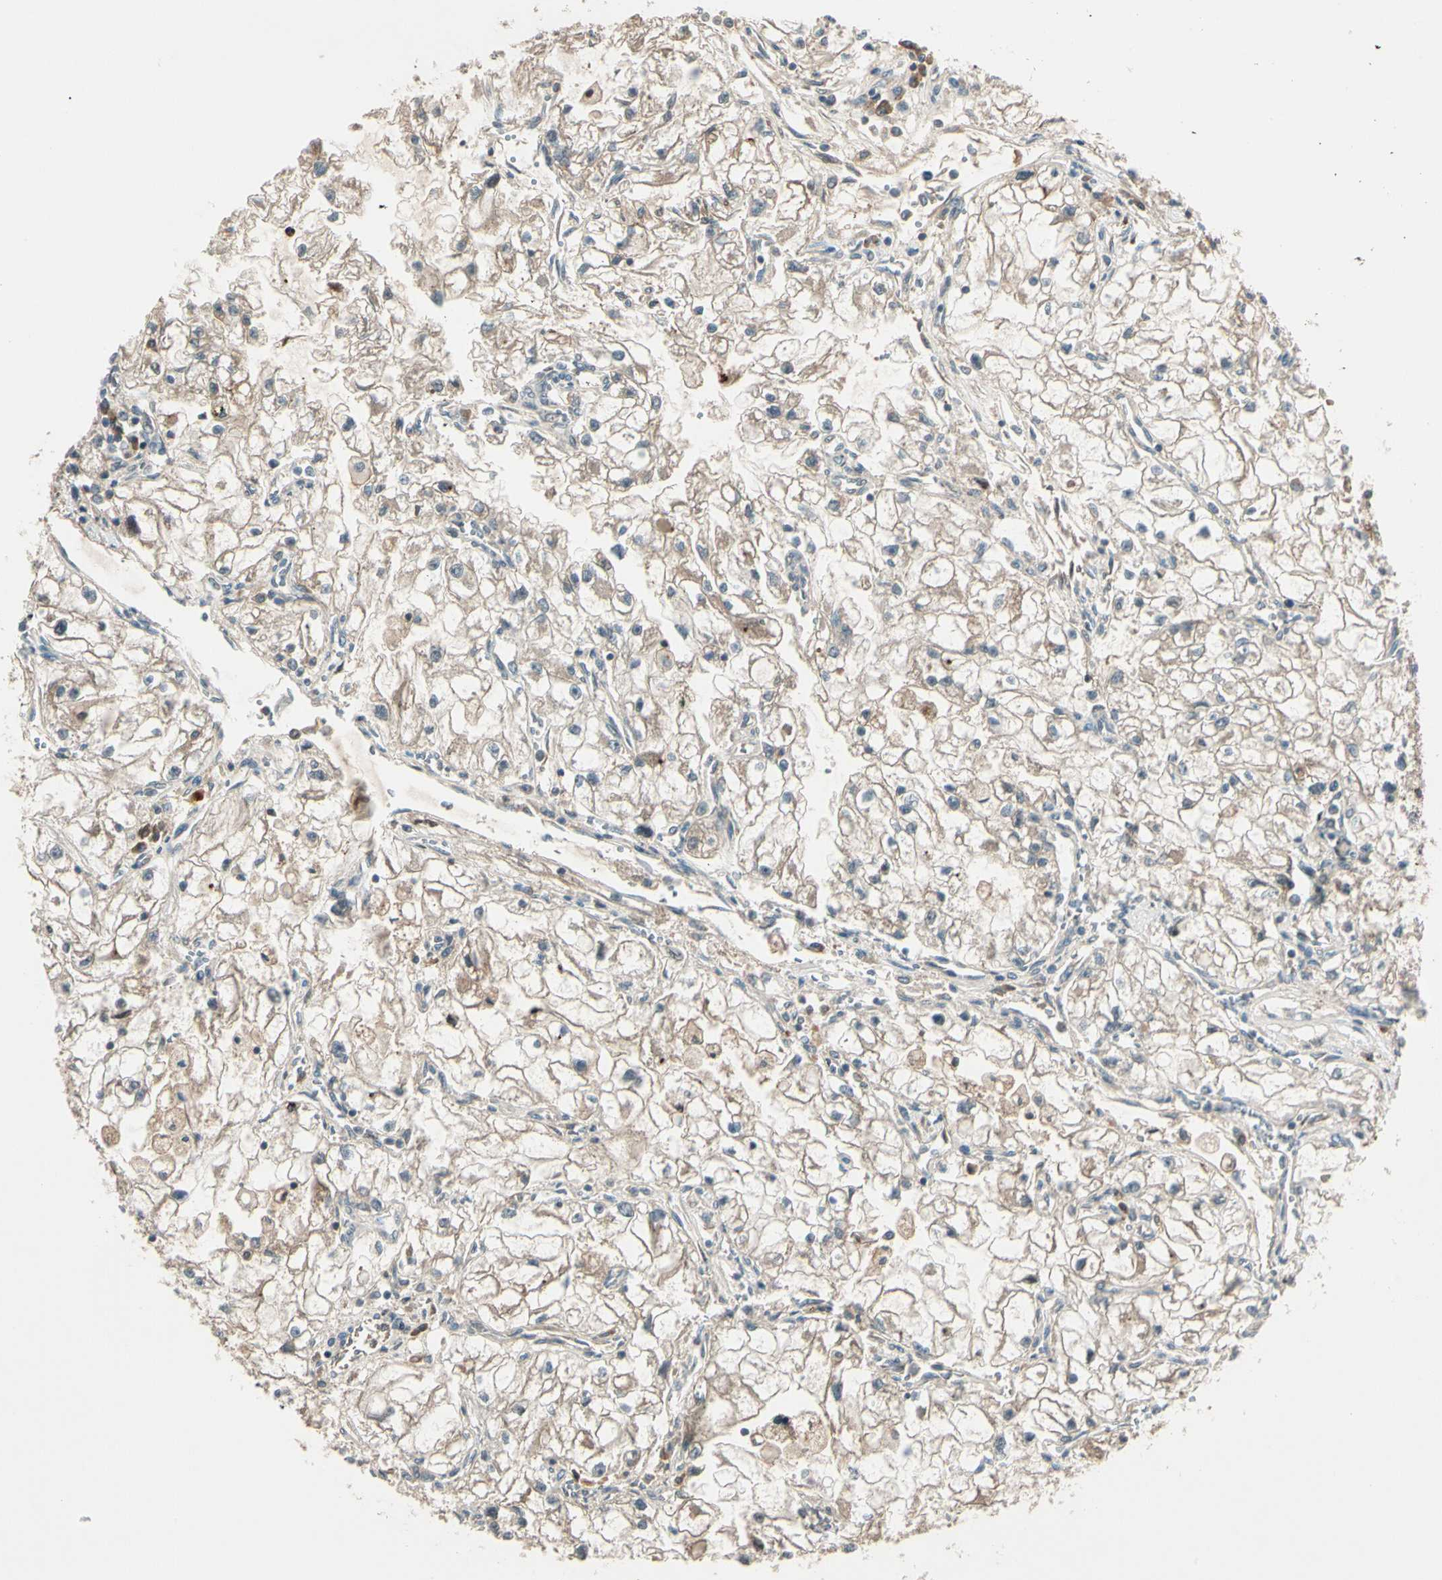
{"staining": {"intensity": "weak", "quantity": ">75%", "location": "cytoplasmic/membranous"}, "tissue": "renal cancer", "cell_type": "Tumor cells", "image_type": "cancer", "snomed": [{"axis": "morphology", "description": "Adenocarcinoma, NOS"}, {"axis": "topography", "description": "Kidney"}], "caption": "A low amount of weak cytoplasmic/membranous expression is identified in about >75% of tumor cells in renal adenocarcinoma tissue.", "gene": "ACVR1C", "patient": {"sex": "female", "age": 70}}